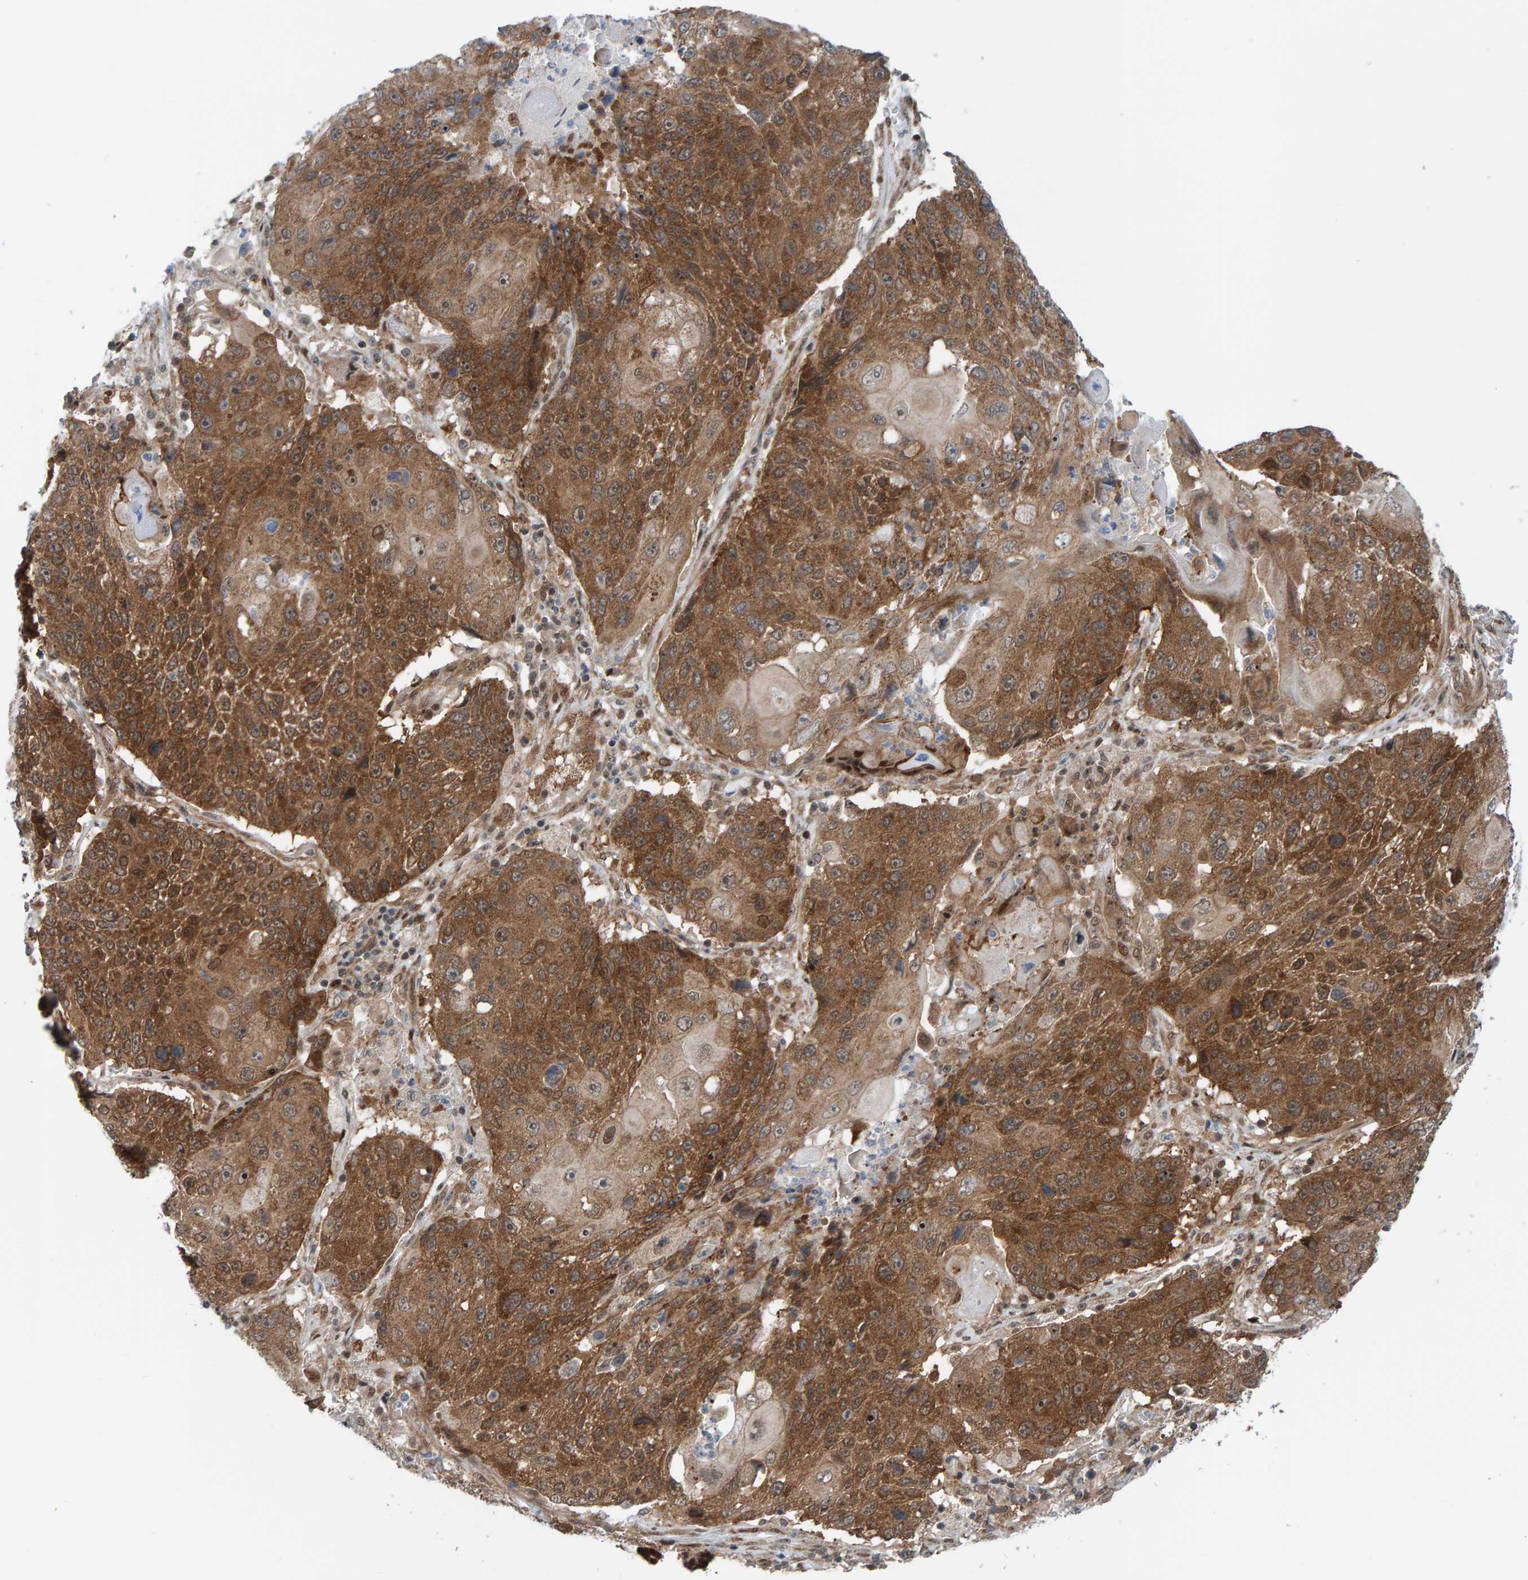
{"staining": {"intensity": "moderate", "quantity": ">75%", "location": "cytoplasmic/membranous"}, "tissue": "lung cancer", "cell_type": "Tumor cells", "image_type": "cancer", "snomed": [{"axis": "morphology", "description": "Squamous cell carcinoma, NOS"}, {"axis": "topography", "description": "Lung"}], "caption": "Immunohistochemical staining of human lung squamous cell carcinoma reveals medium levels of moderate cytoplasmic/membranous protein staining in approximately >75% of tumor cells.", "gene": "ZNF366", "patient": {"sex": "male", "age": 61}}